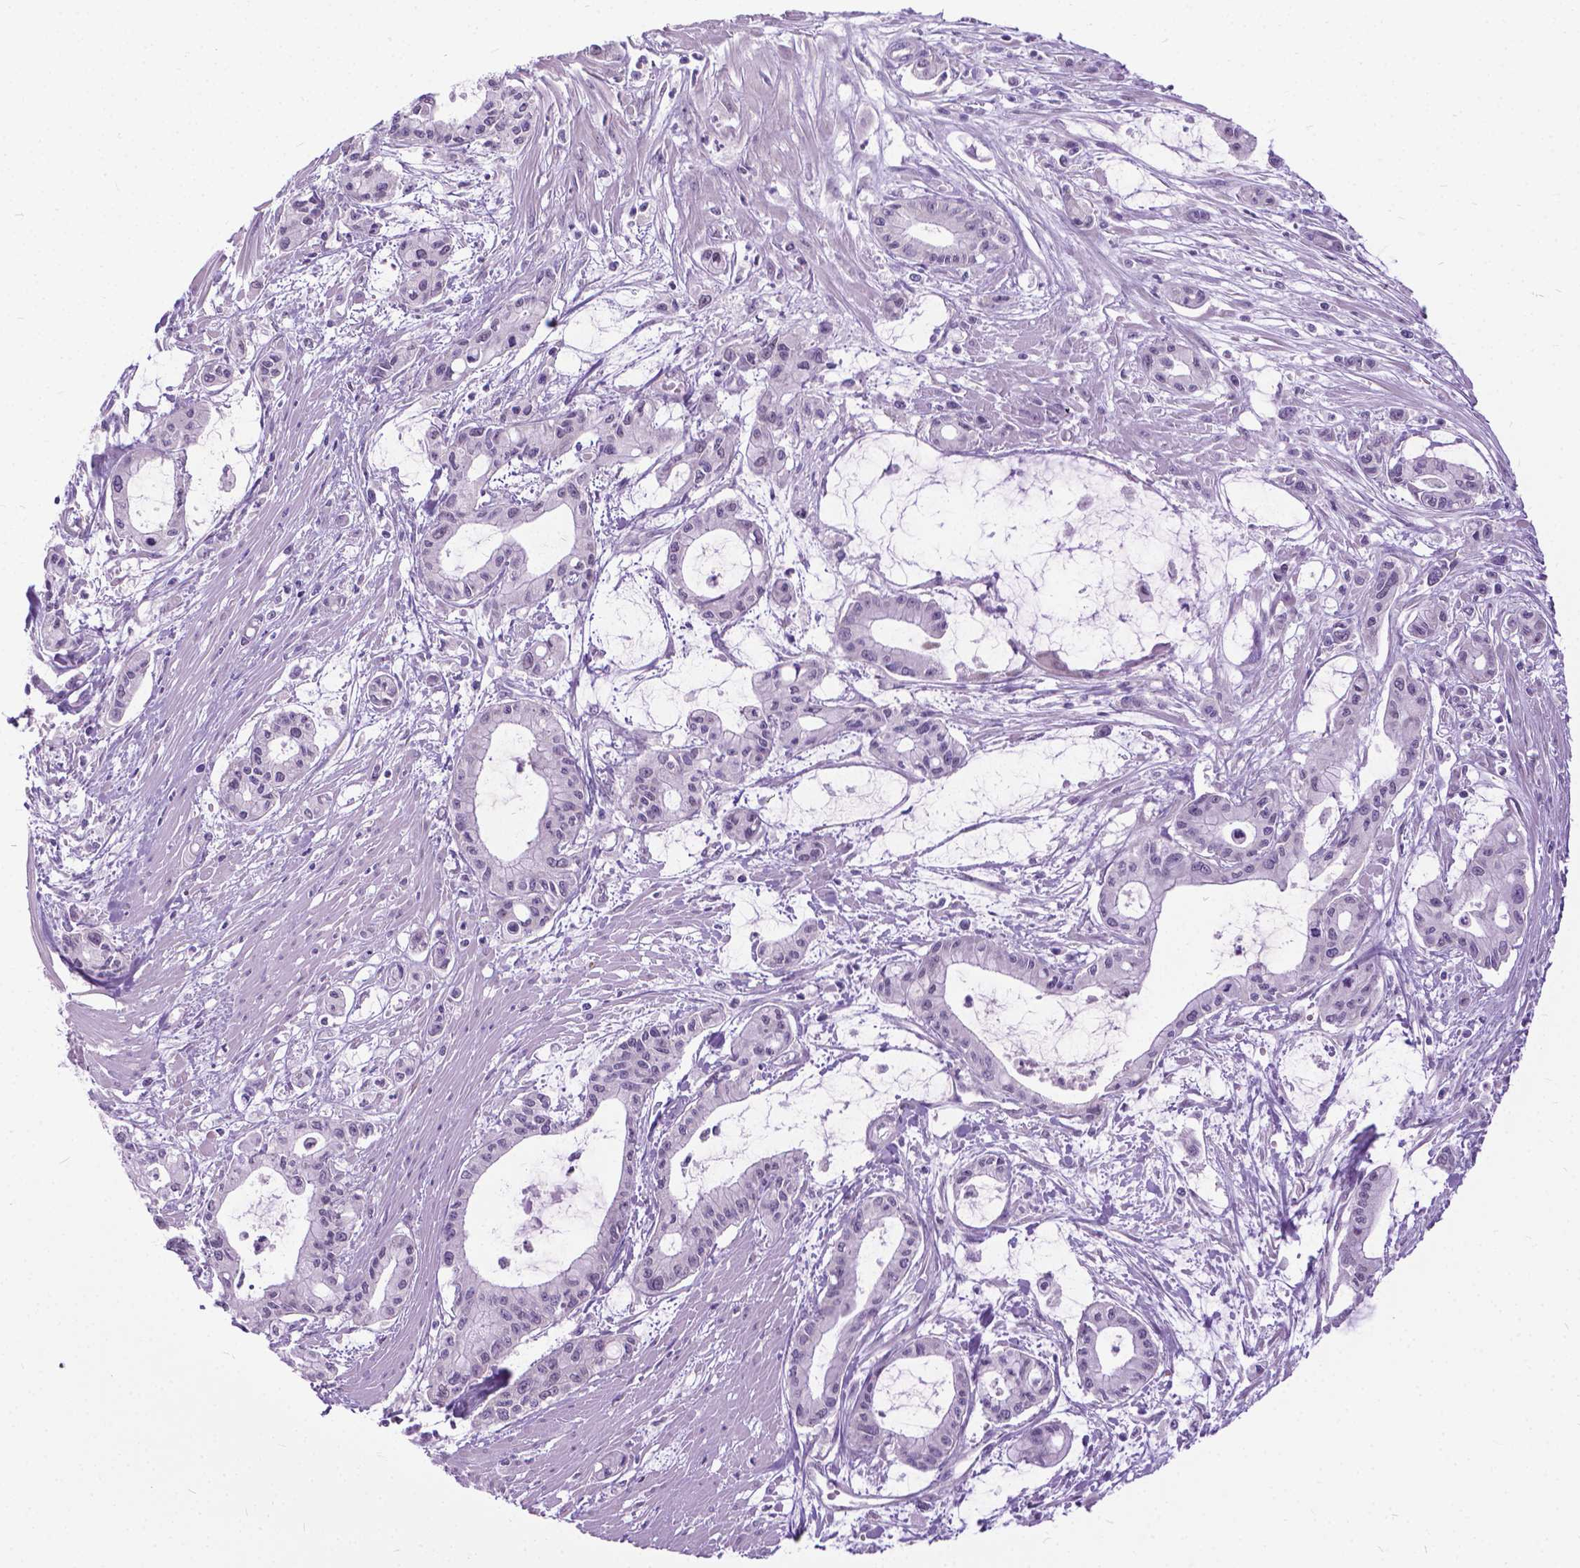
{"staining": {"intensity": "negative", "quantity": "none", "location": "none"}, "tissue": "pancreatic cancer", "cell_type": "Tumor cells", "image_type": "cancer", "snomed": [{"axis": "morphology", "description": "Adenocarcinoma, NOS"}, {"axis": "topography", "description": "Pancreas"}], "caption": "Tumor cells are negative for brown protein staining in pancreatic cancer (adenocarcinoma).", "gene": "APCDD1L", "patient": {"sex": "male", "age": 48}}